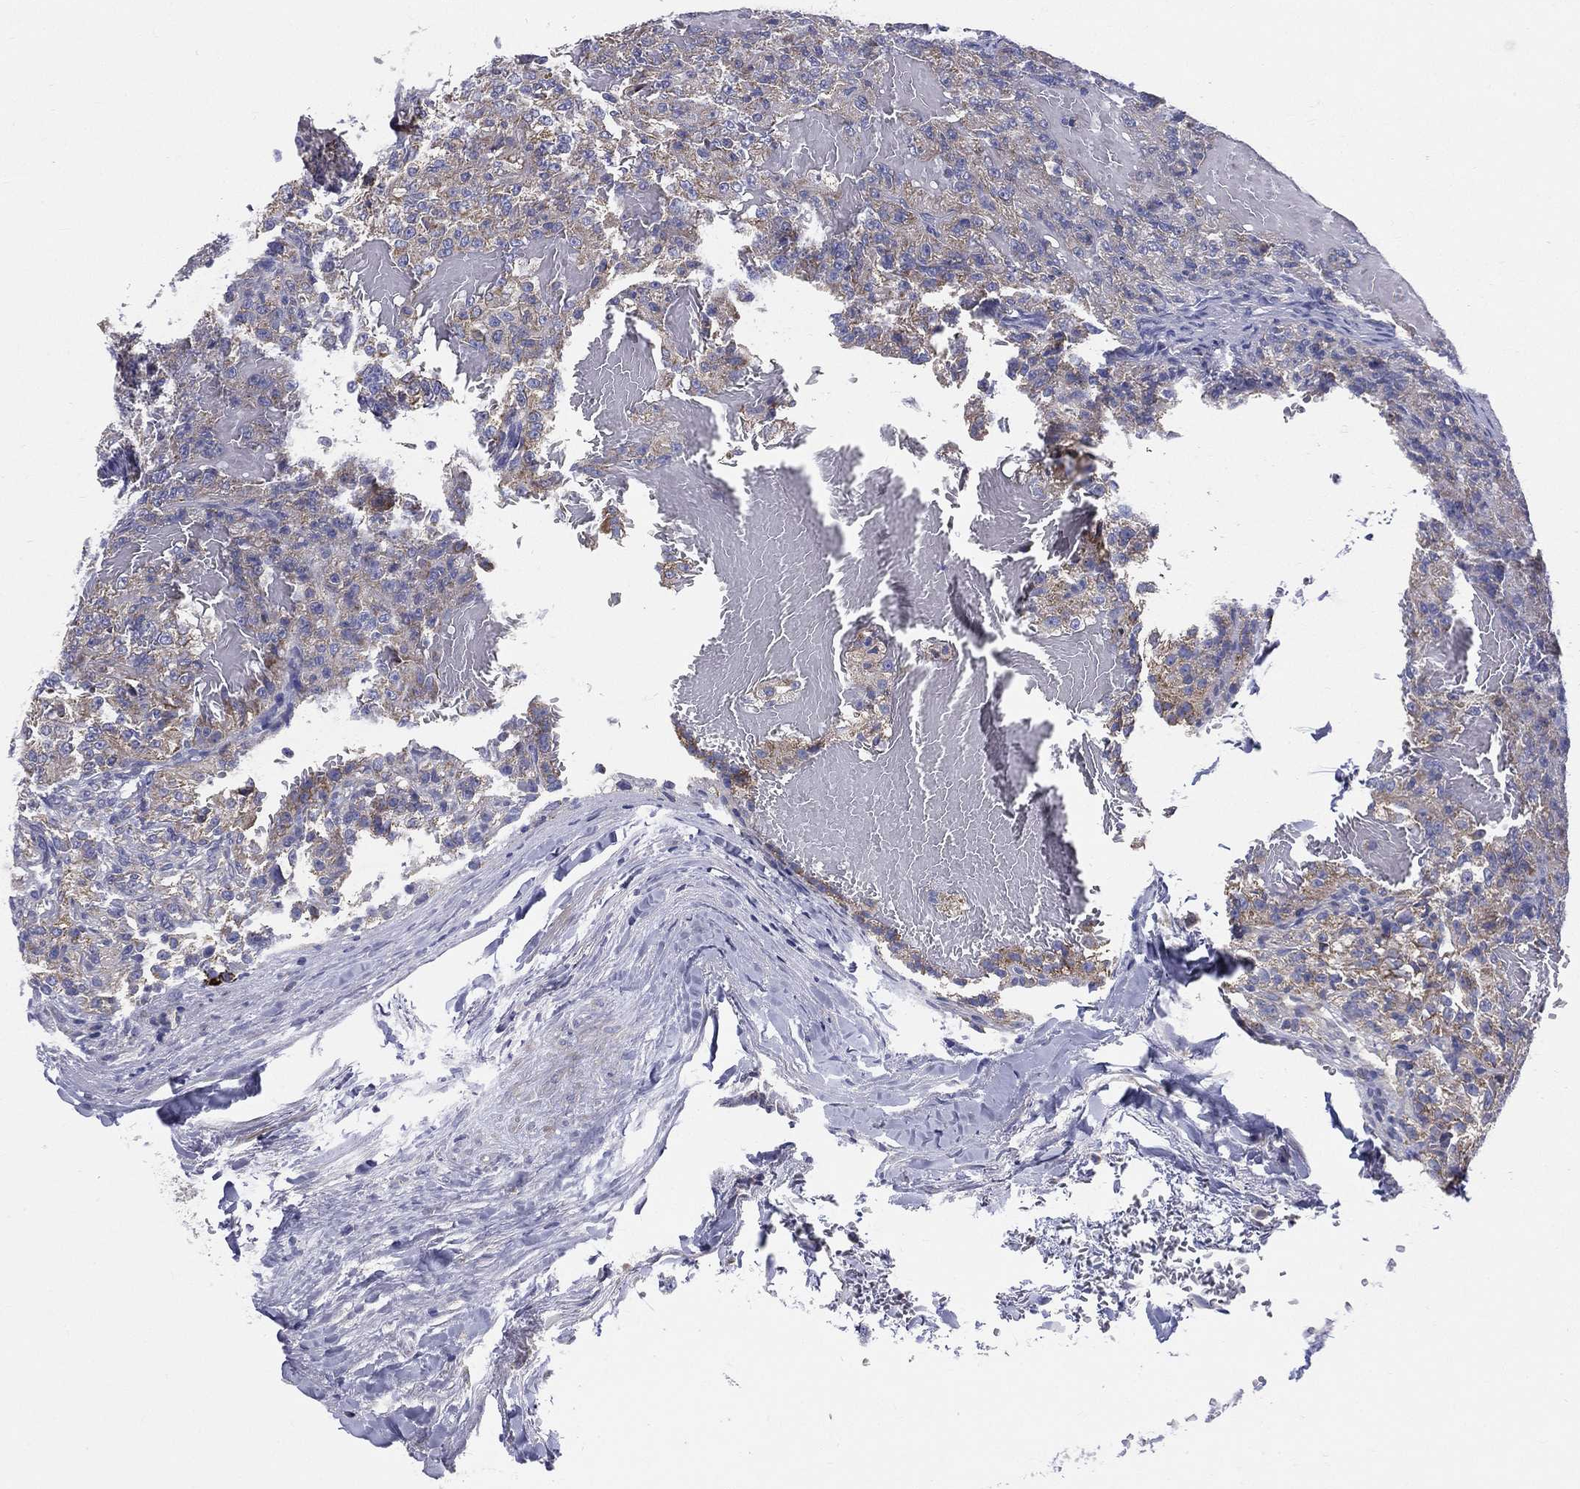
{"staining": {"intensity": "moderate", "quantity": "<25%", "location": "cytoplasmic/membranous"}, "tissue": "renal cancer", "cell_type": "Tumor cells", "image_type": "cancer", "snomed": [{"axis": "morphology", "description": "Adenocarcinoma, NOS"}, {"axis": "topography", "description": "Kidney"}], "caption": "Brown immunohistochemical staining in renal cancer demonstrates moderate cytoplasmic/membranous staining in about <25% of tumor cells.", "gene": "PWWP3A", "patient": {"sex": "female", "age": 63}}